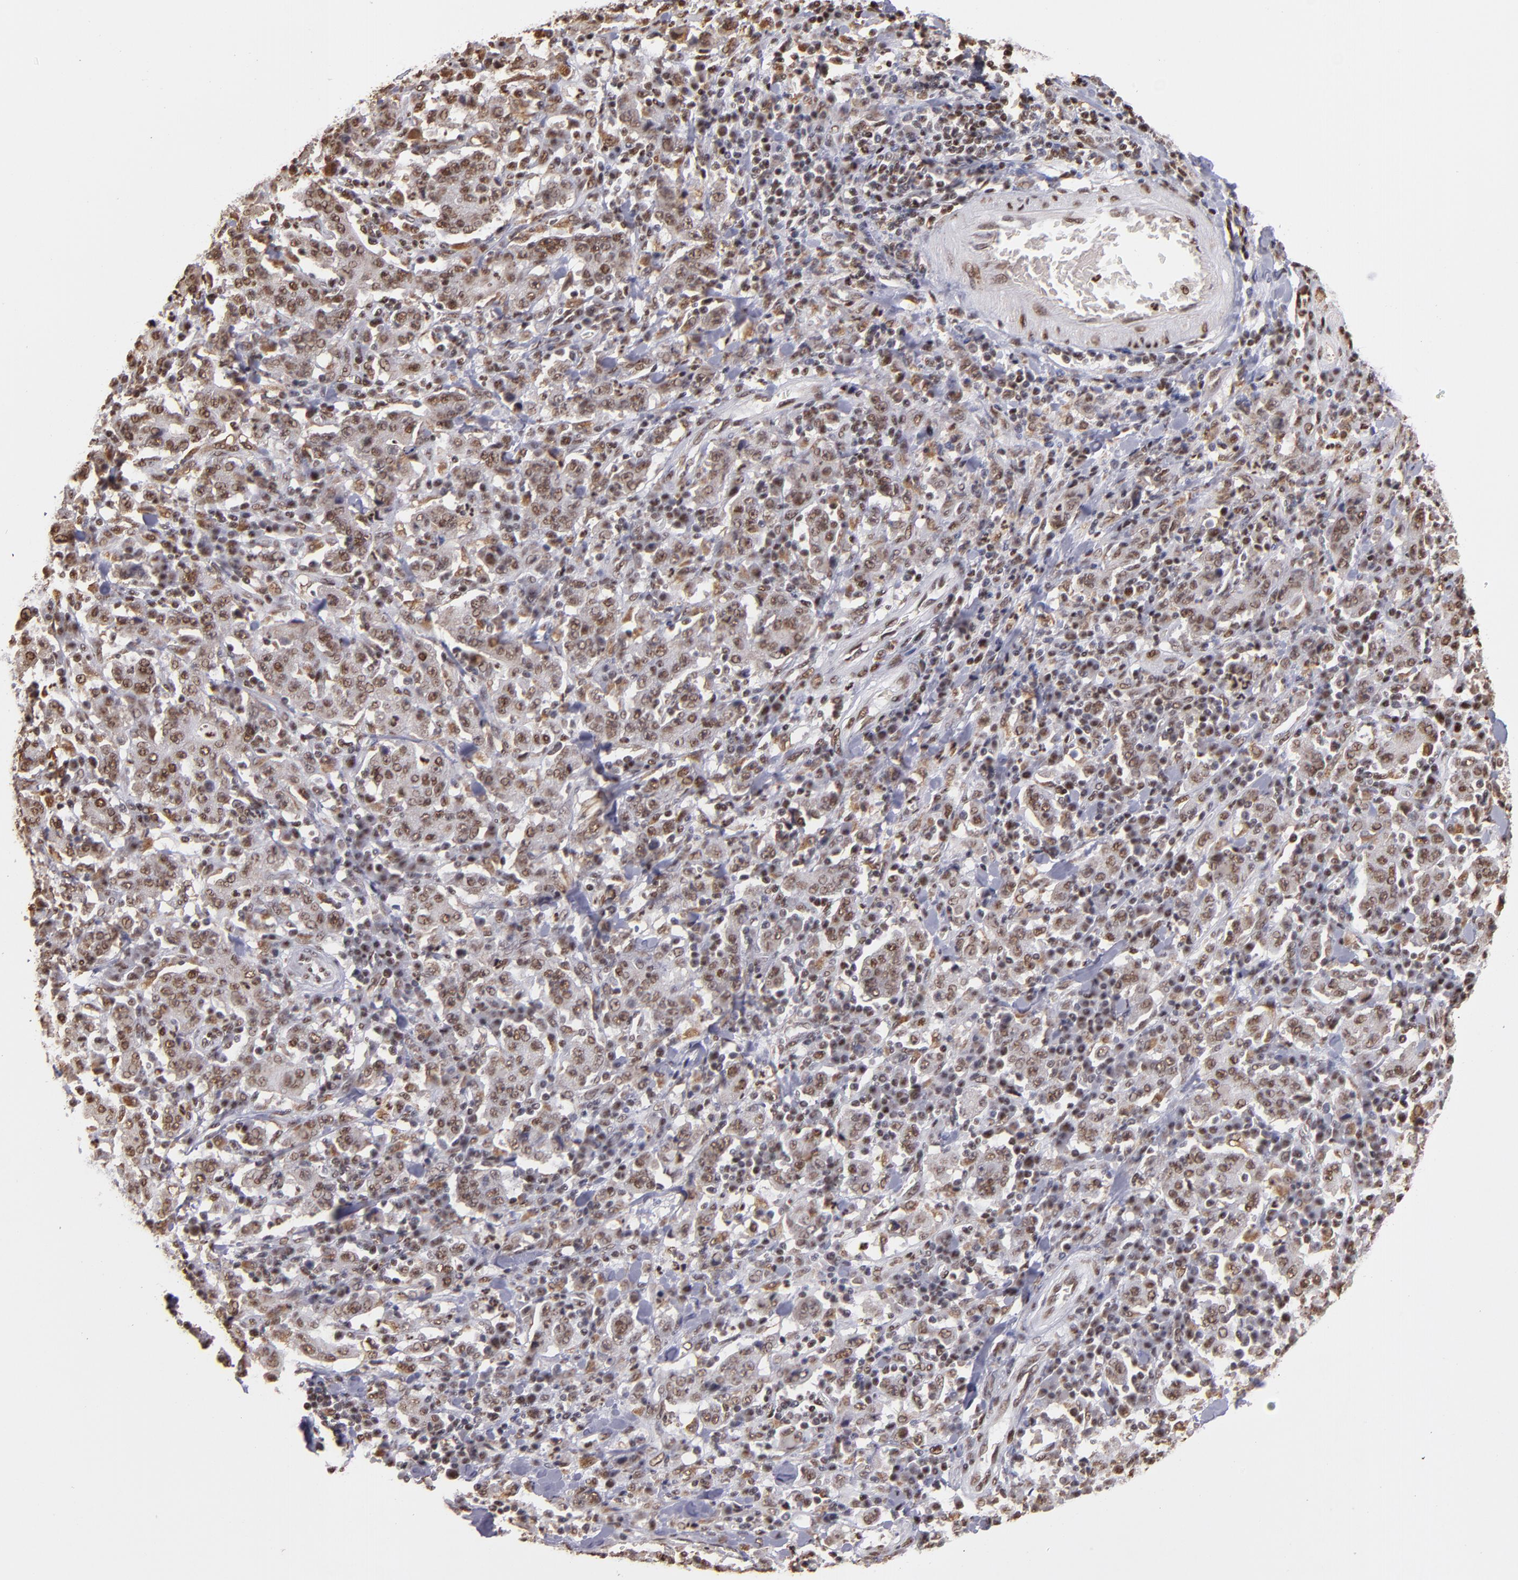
{"staining": {"intensity": "weak", "quantity": ">75%", "location": "cytoplasmic/membranous,nuclear"}, "tissue": "stomach cancer", "cell_type": "Tumor cells", "image_type": "cancer", "snomed": [{"axis": "morphology", "description": "Normal tissue, NOS"}, {"axis": "morphology", "description": "Adenocarcinoma, NOS"}, {"axis": "topography", "description": "Stomach, upper"}, {"axis": "topography", "description": "Stomach"}], "caption": "Stomach cancer stained with a brown dye reveals weak cytoplasmic/membranous and nuclear positive positivity in about >75% of tumor cells.", "gene": "SP1", "patient": {"sex": "male", "age": 59}}